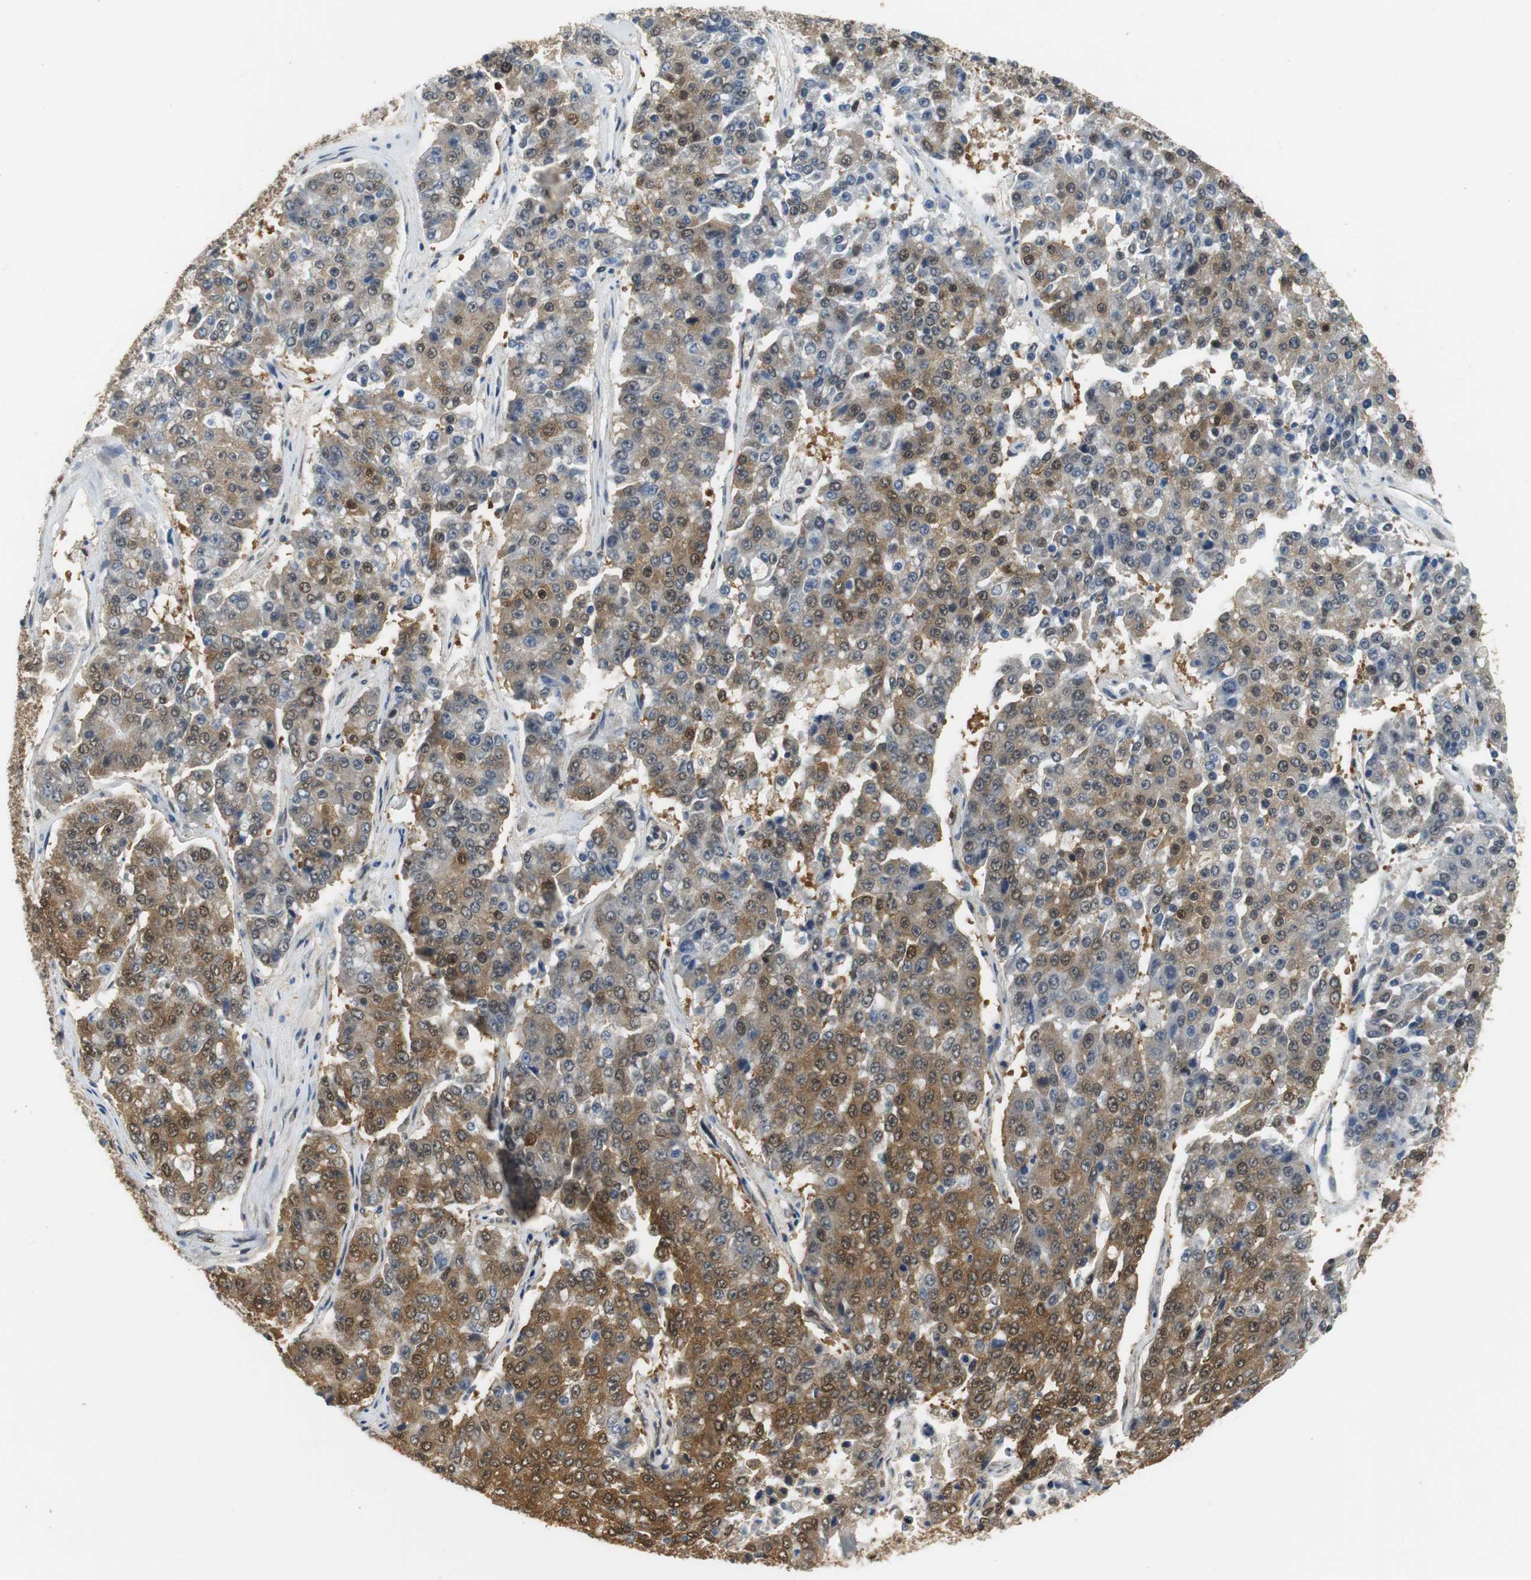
{"staining": {"intensity": "moderate", "quantity": ">75%", "location": "cytoplasmic/membranous,nuclear"}, "tissue": "pancreatic cancer", "cell_type": "Tumor cells", "image_type": "cancer", "snomed": [{"axis": "morphology", "description": "Adenocarcinoma, NOS"}, {"axis": "topography", "description": "Pancreas"}], "caption": "Immunohistochemistry of pancreatic cancer demonstrates medium levels of moderate cytoplasmic/membranous and nuclear staining in approximately >75% of tumor cells.", "gene": "UBQLN2", "patient": {"sex": "male", "age": 50}}